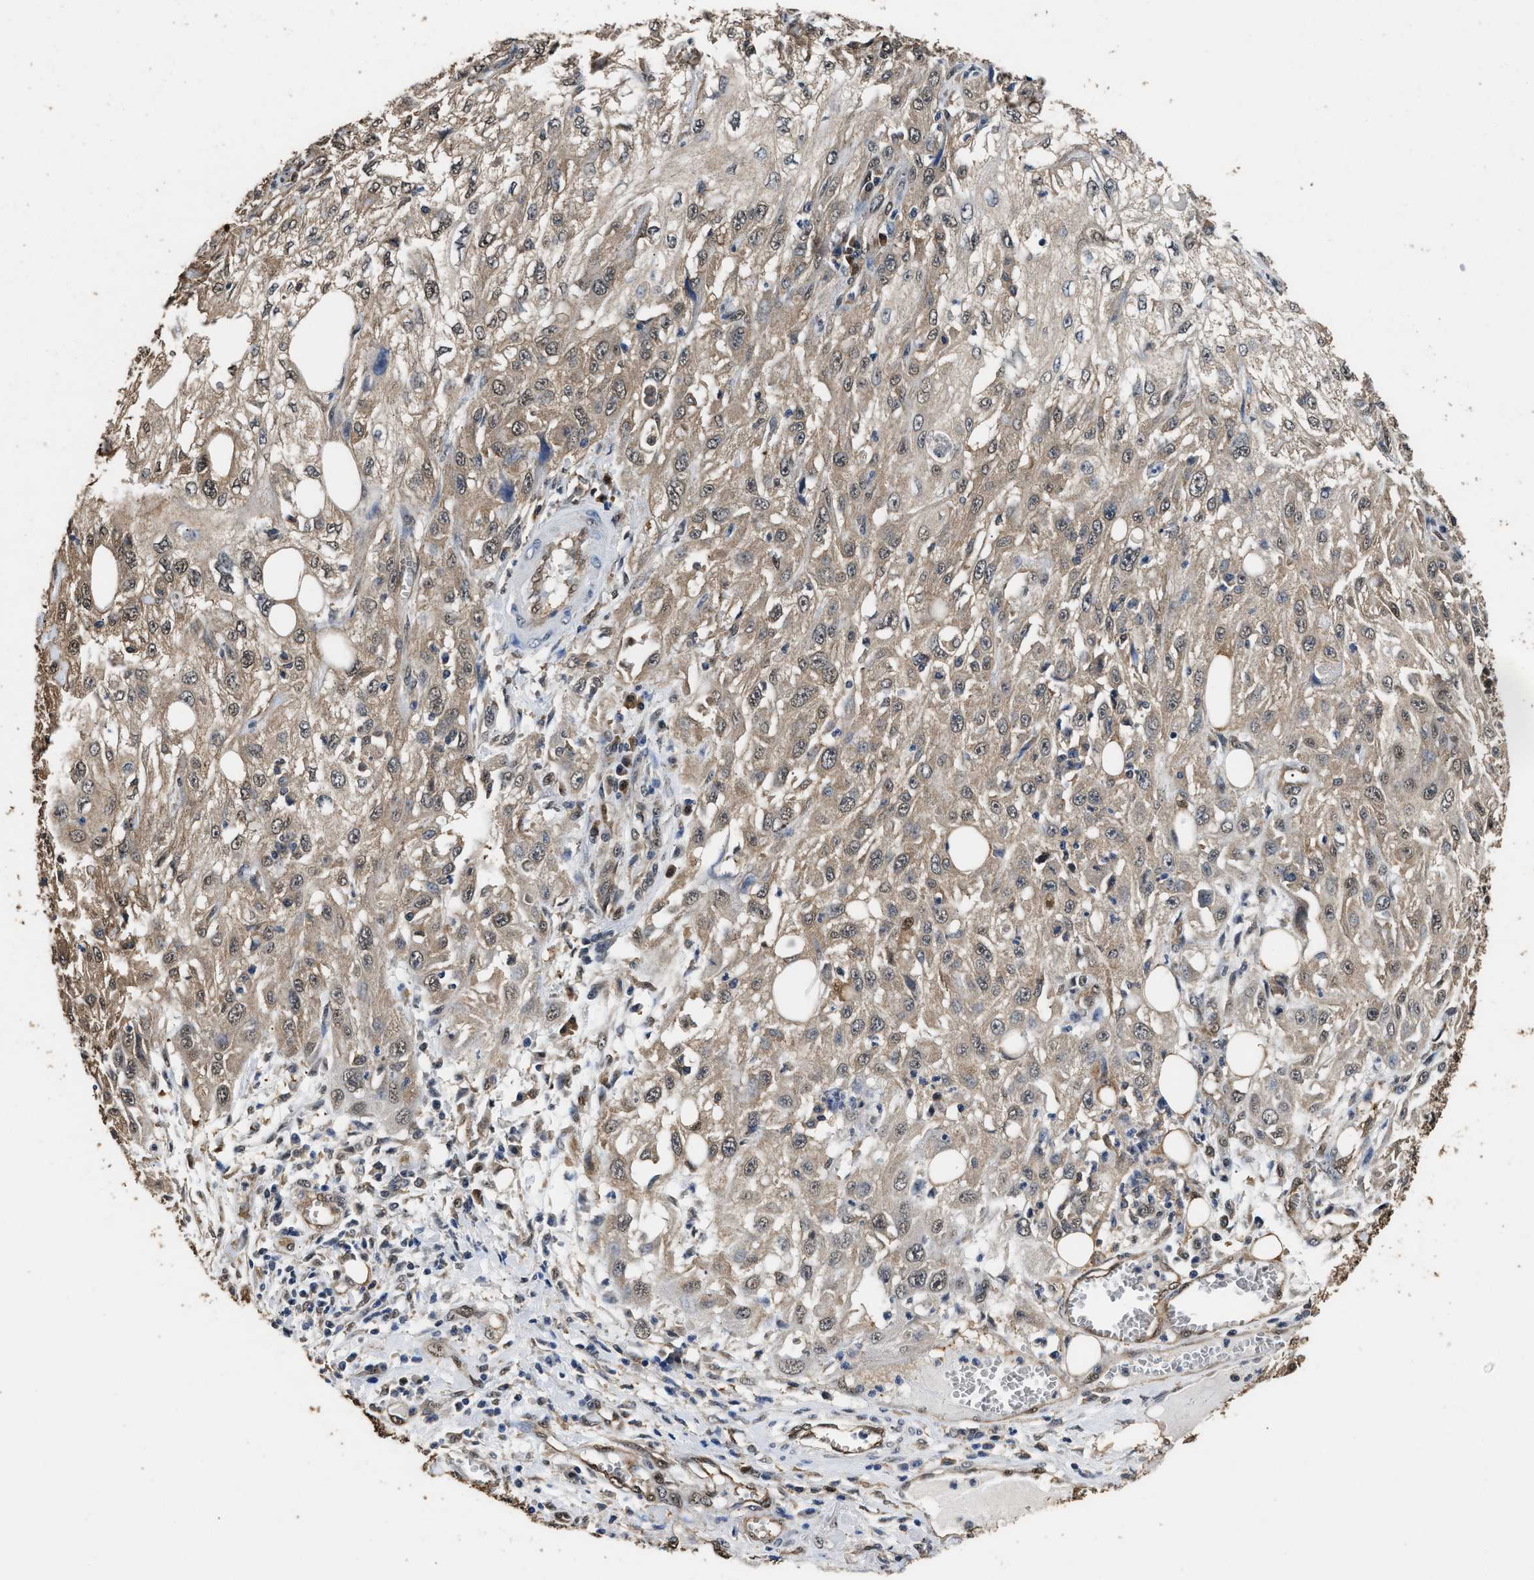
{"staining": {"intensity": "weak", "quantity": ">75%", "location": "cytoplasmic/membranous,nuclear"}, "tissue": "skin cancer", "cell_type": "Tumor cells", "image_type": "cancer", "snomed": [{"axis": "morphology", "description": "Squamous cell carcinoma, NOS"}, {"axis": "topography", "description": "Skin"}], "caption": "Squamous cell carcinoma (skin) stained with a brown dye shows weak cytoplasmic/membranous and nuclear positive expression in about >75% of tumor cells.", "gene": "YWHAE", "patient": {"sex": "male", "age": 75}}